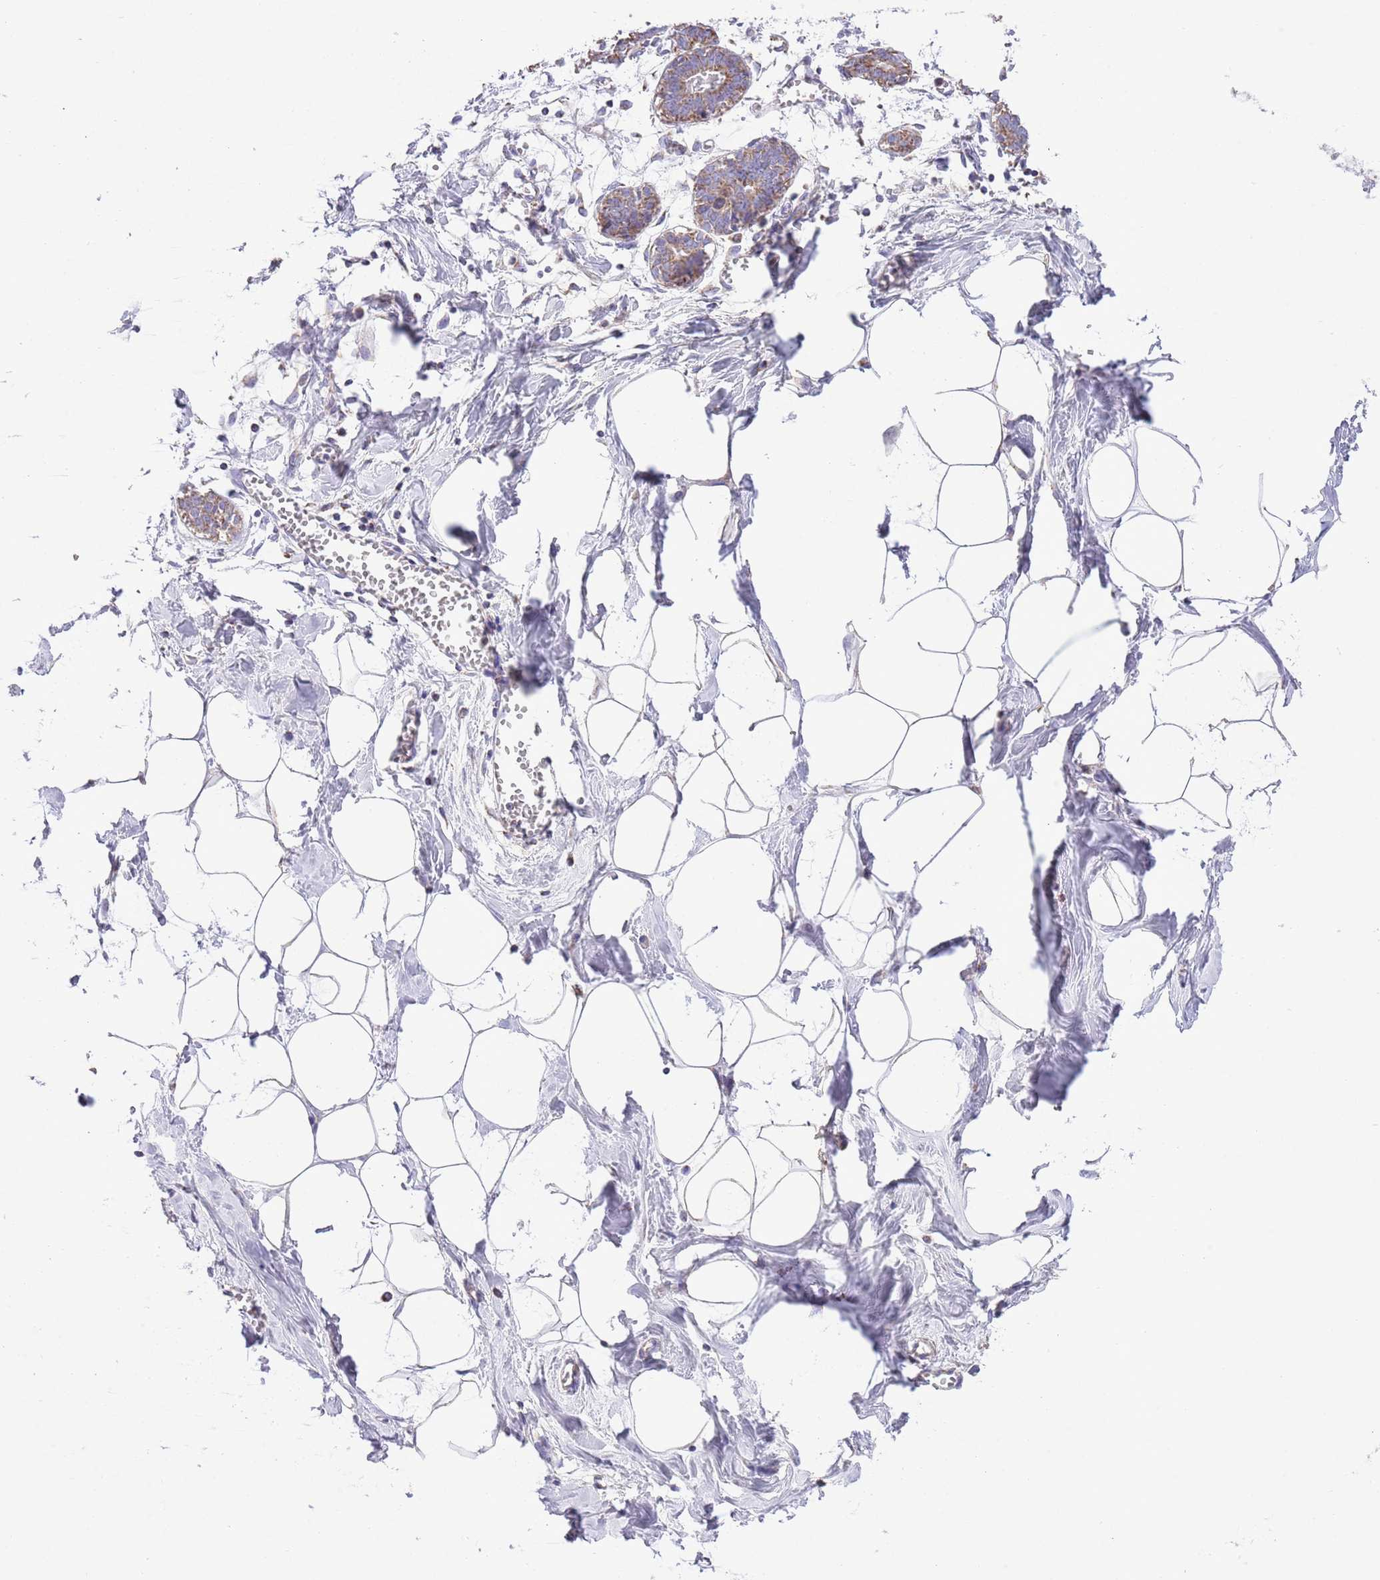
{"staining": {"intensity": "negative", "quantity": "none", "location": "none"}, "tissue": "breast", "cell_type": "Adipocytes", "image_type": "normal", "snomed": [{"axis": "morphology", "description": "Normal tissue, NOS"}, {"axis": "topography", "description": "Breast"}], "caption": "The image displays no staining of adipocytes in benign breast. The staining is performed using DAB (3,3'-diaminobenzidine) brown chromogen with nuclei counter-stained in using hematoxylin.", "gene": "TEKTIP1", "patient": {"sex": "female", "age": 27}}